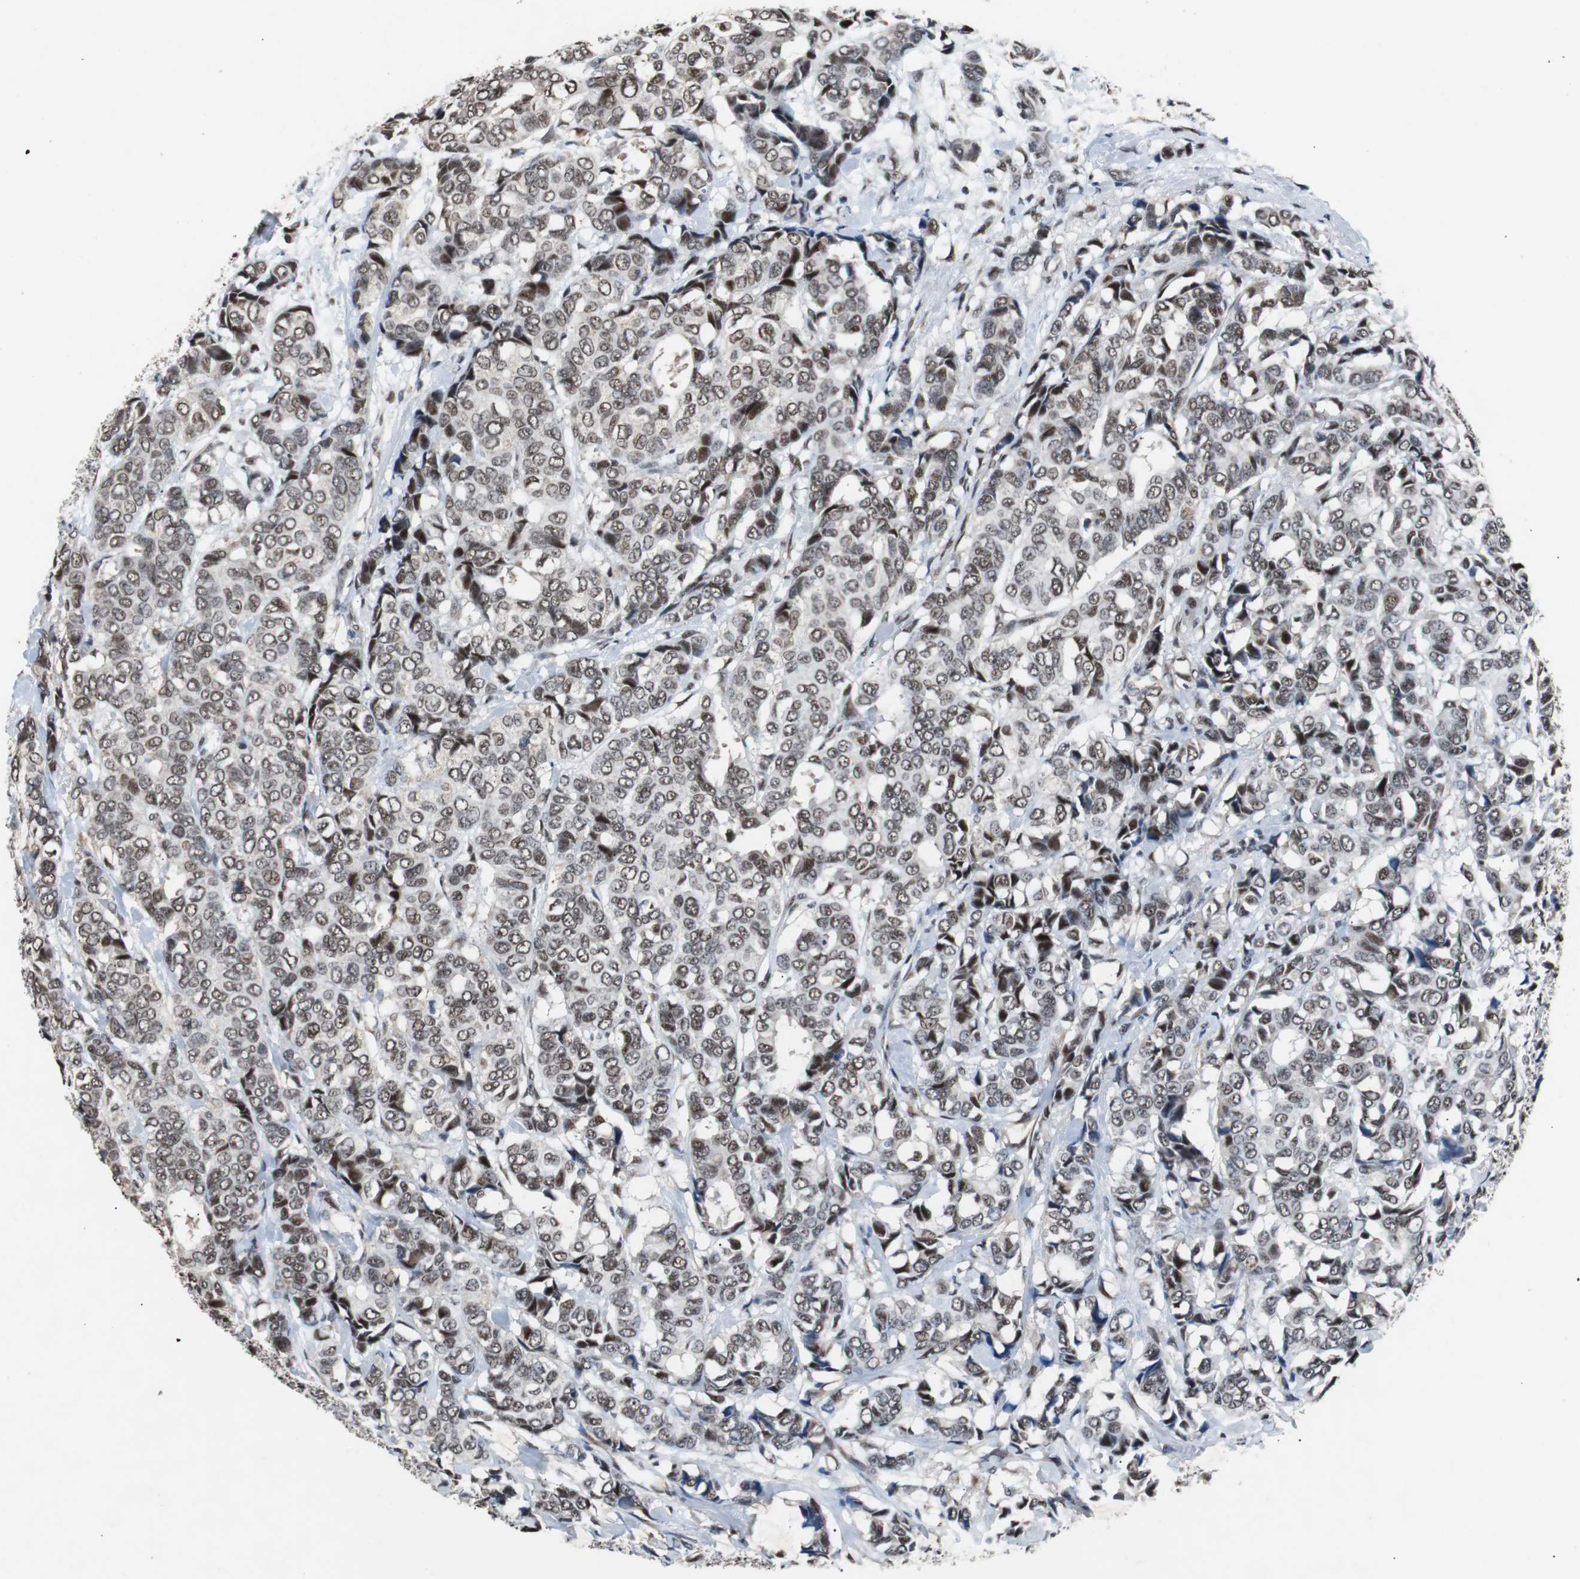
{"staining": {"intensity": "weak", "quantity": "25%-75%", "location": "nuclear"}, "tissue": "breast cancer", "cell_type": "Tumor cells", "image_type": "cancer", "snomed": [{"axis": "morphology", "description": "Duct carcinoma"}, {"axis": "topography", "description": "Breast"}], "caption": "An image of human breast cancer stained for a protein demonstrates weak nuclear brown staining in tumor cells.", "gene": "USP28", "patient": {"sex": "female", "age": 87}}